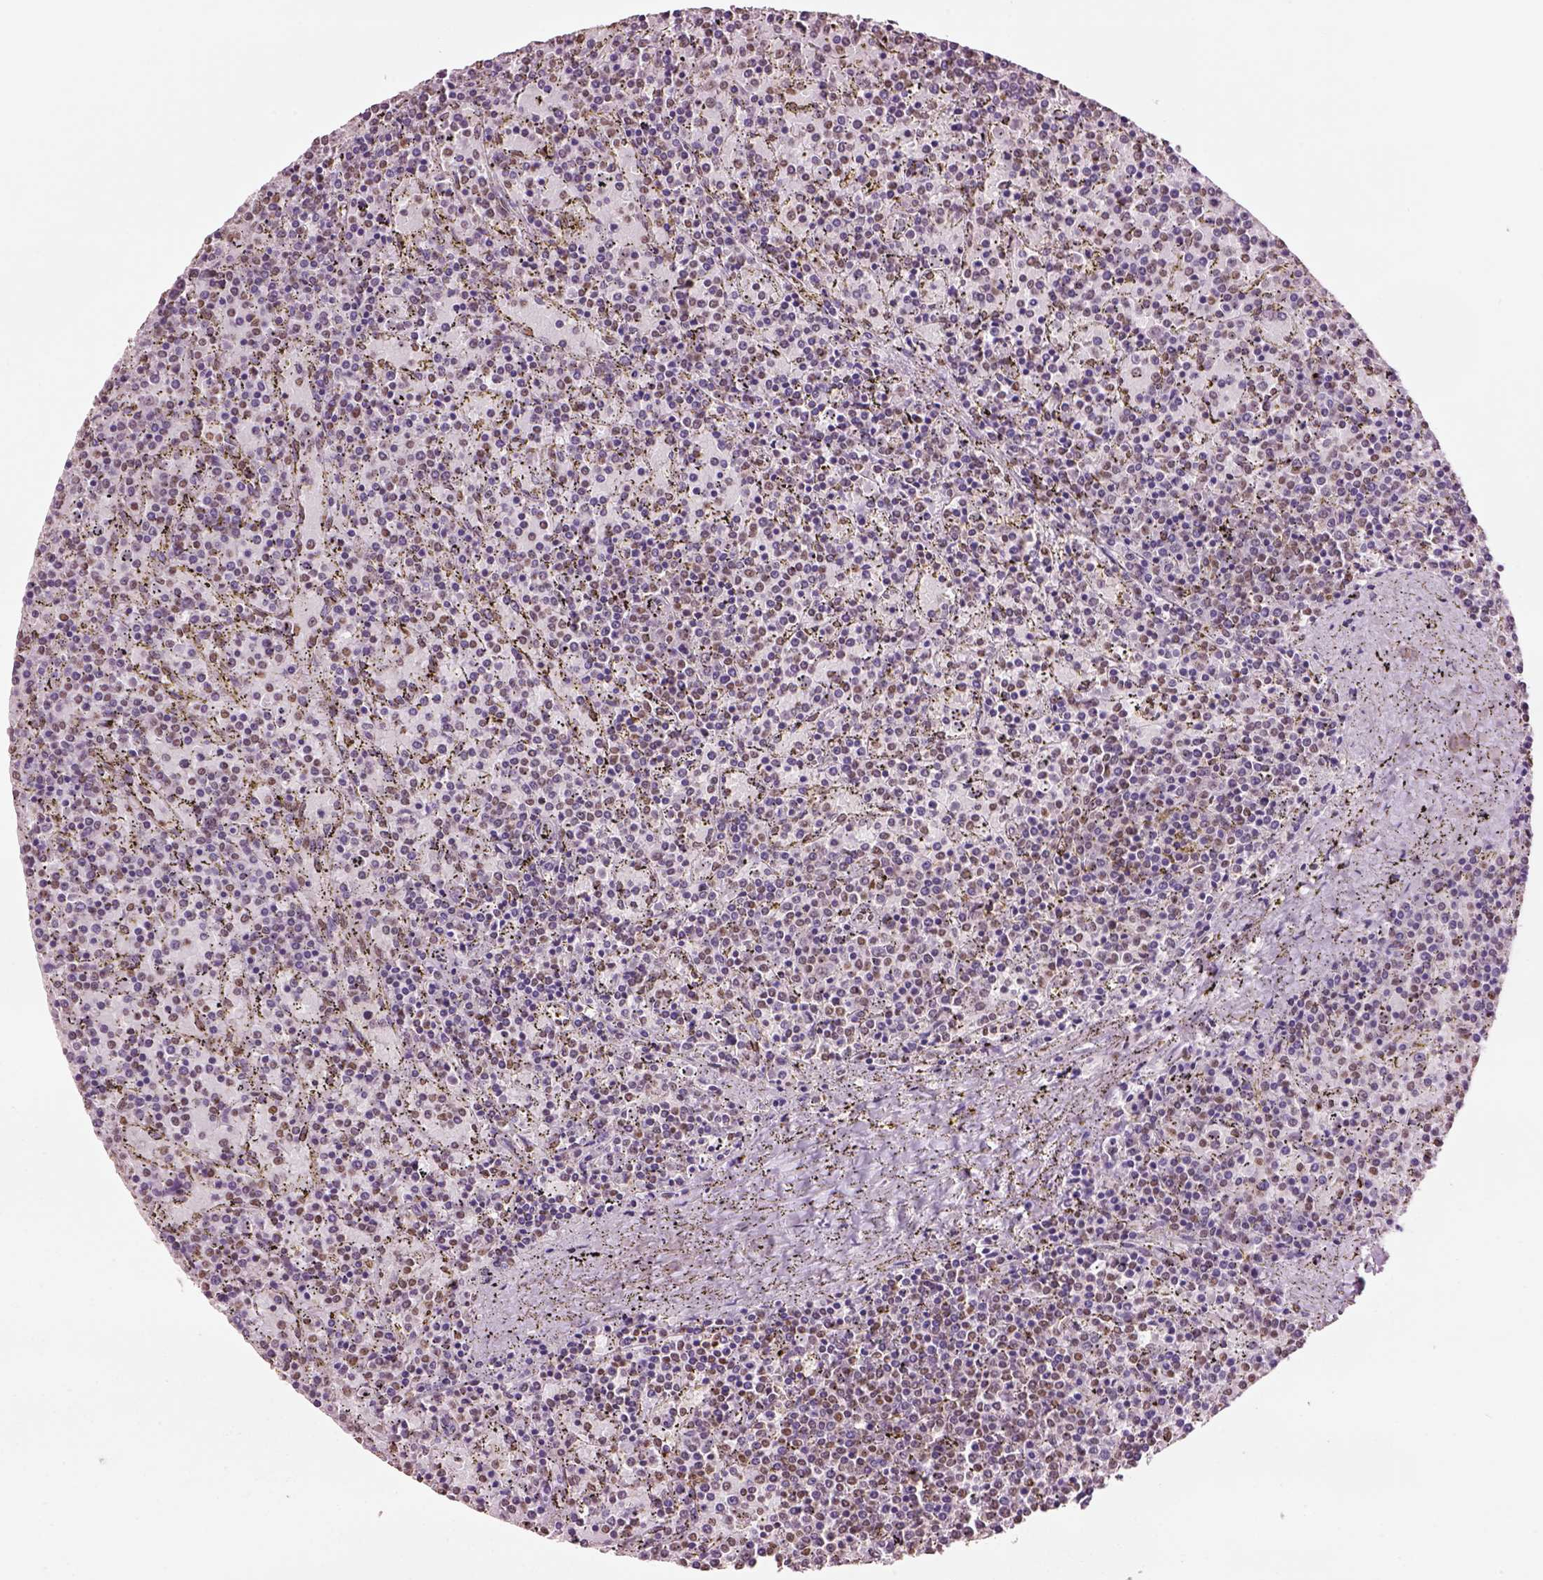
{"staining": {"intensity": "weak", "quantity": "25%-75%", "location": "nuclear"}, "tissue": "lymphoma", "cell_type": "Tumor cells", "image_type": "cancer", "snomed": [{"axis": "morphology", "description": "Malignant lymphoma, non-Hodgkin's type, Low grade"}, {"axis": "topography", "description": "Spleen"}], "caption": "Low-grade malignant lymphoma, non-Hodgkin's type tissue displays weak nuclear staining in approximately 25%-75% of tumor cells", "gene": "DDX3X", "patient": {"sex": "female", "age": 77}}